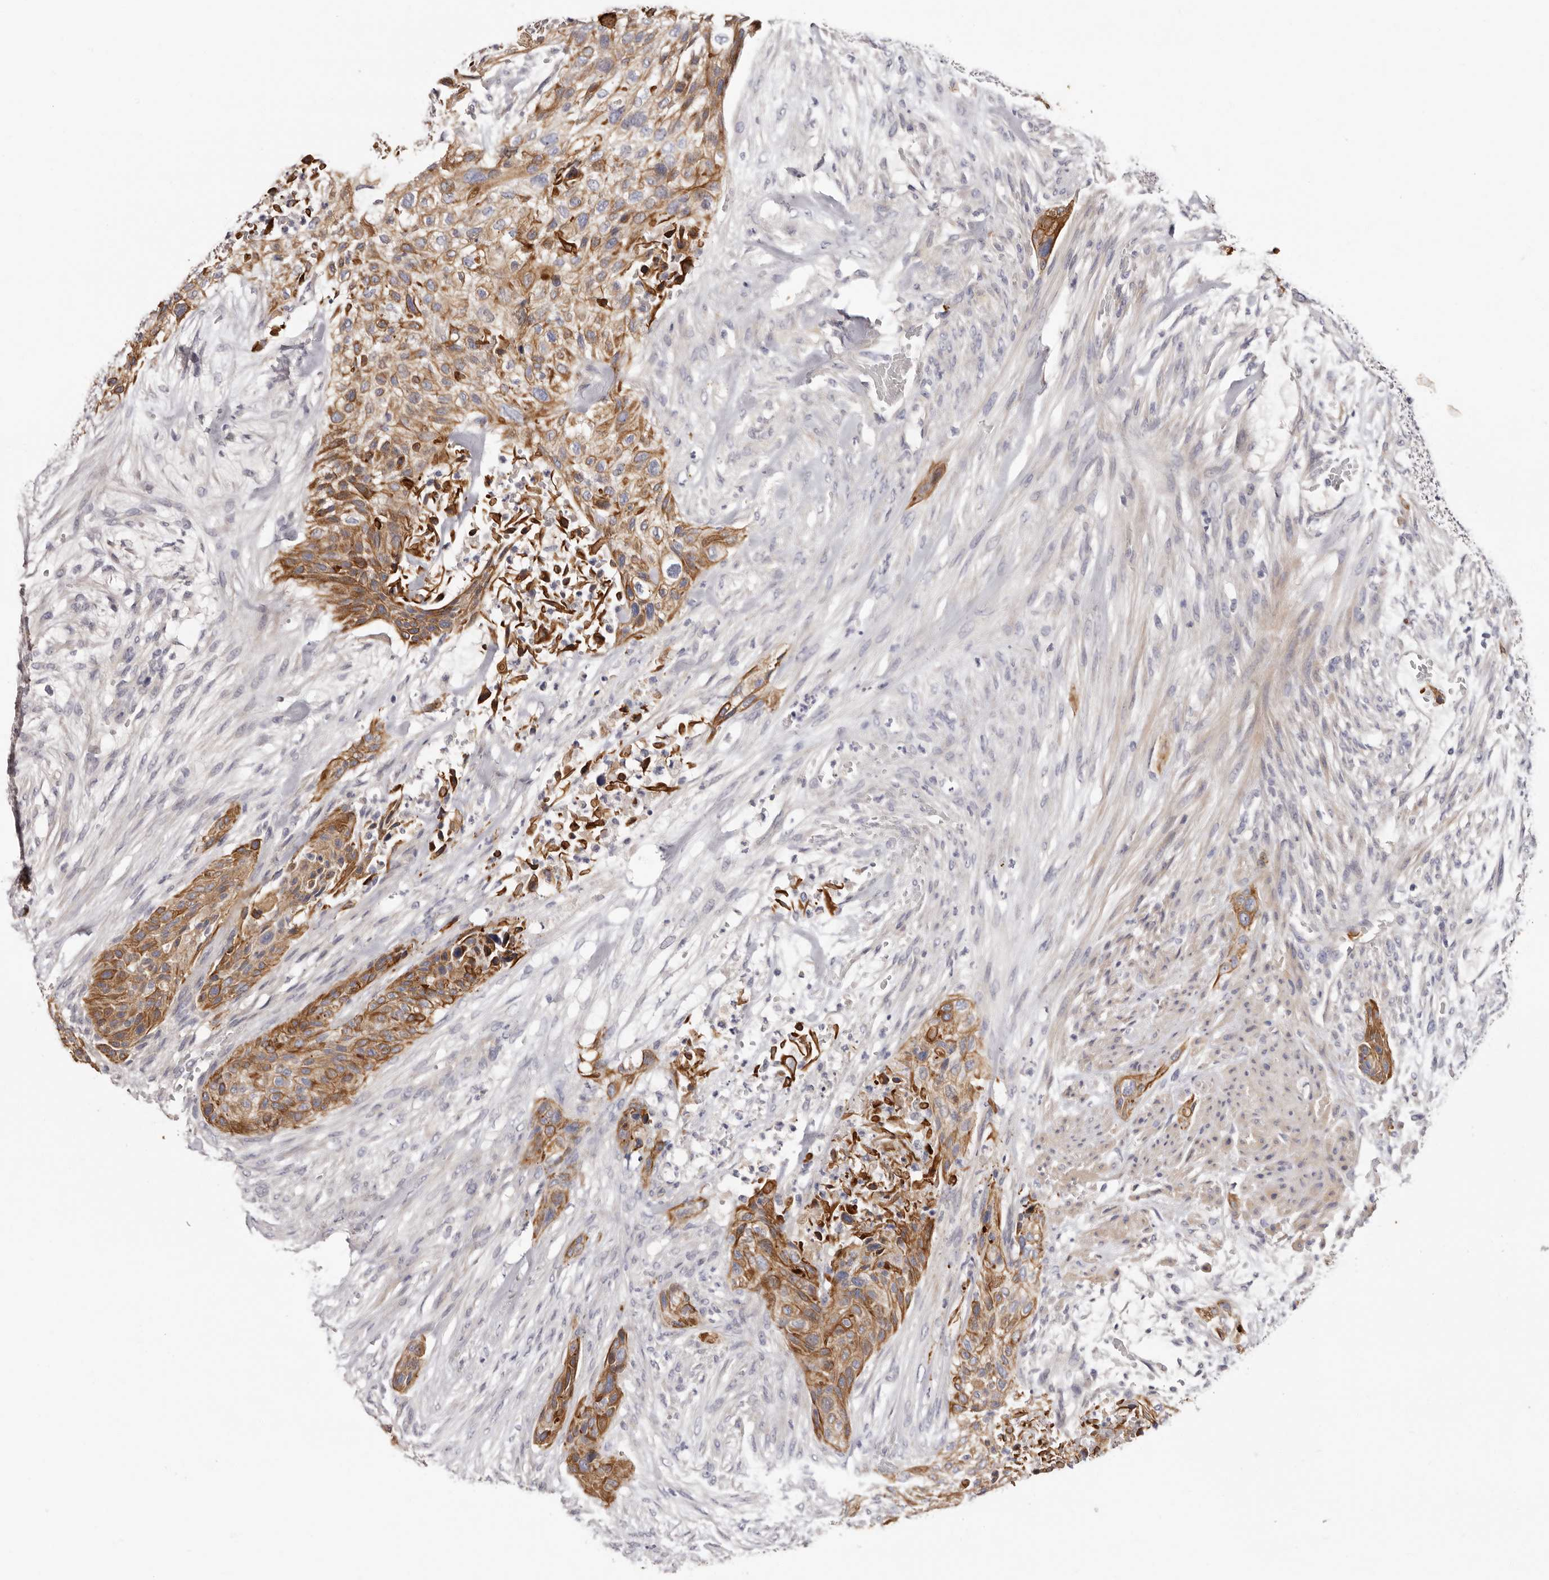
{"staining": {"intensity": "moderate", "quantity": ">75%", "location": "cytoplasmic/membranous"}, "tissue": "urothelial cancer", "cell_type": "Tumor cells", "image_type": "cancer", "snomed": [{"axis": "morphology", "description": "Urothelial carcinoma, High grade"}, {"axis": "topography", "description": "Urinary bladder"}], "caption": "Immunohistochemical staining of urothelial carcinoma (high-grade) exhibits medium levels of moderate cytoplasmic/membranous protein positivity in approximately >75% of tumor cells. The staining was performed using DAB (3,3'-diaminobenzidine) to visualize the protein expression in brown, while the nuclei were stained in blue with hematoxylin (Magnification: 20x).", "gene": "STK16", "patient": {"sex": "male", "age": 35}}